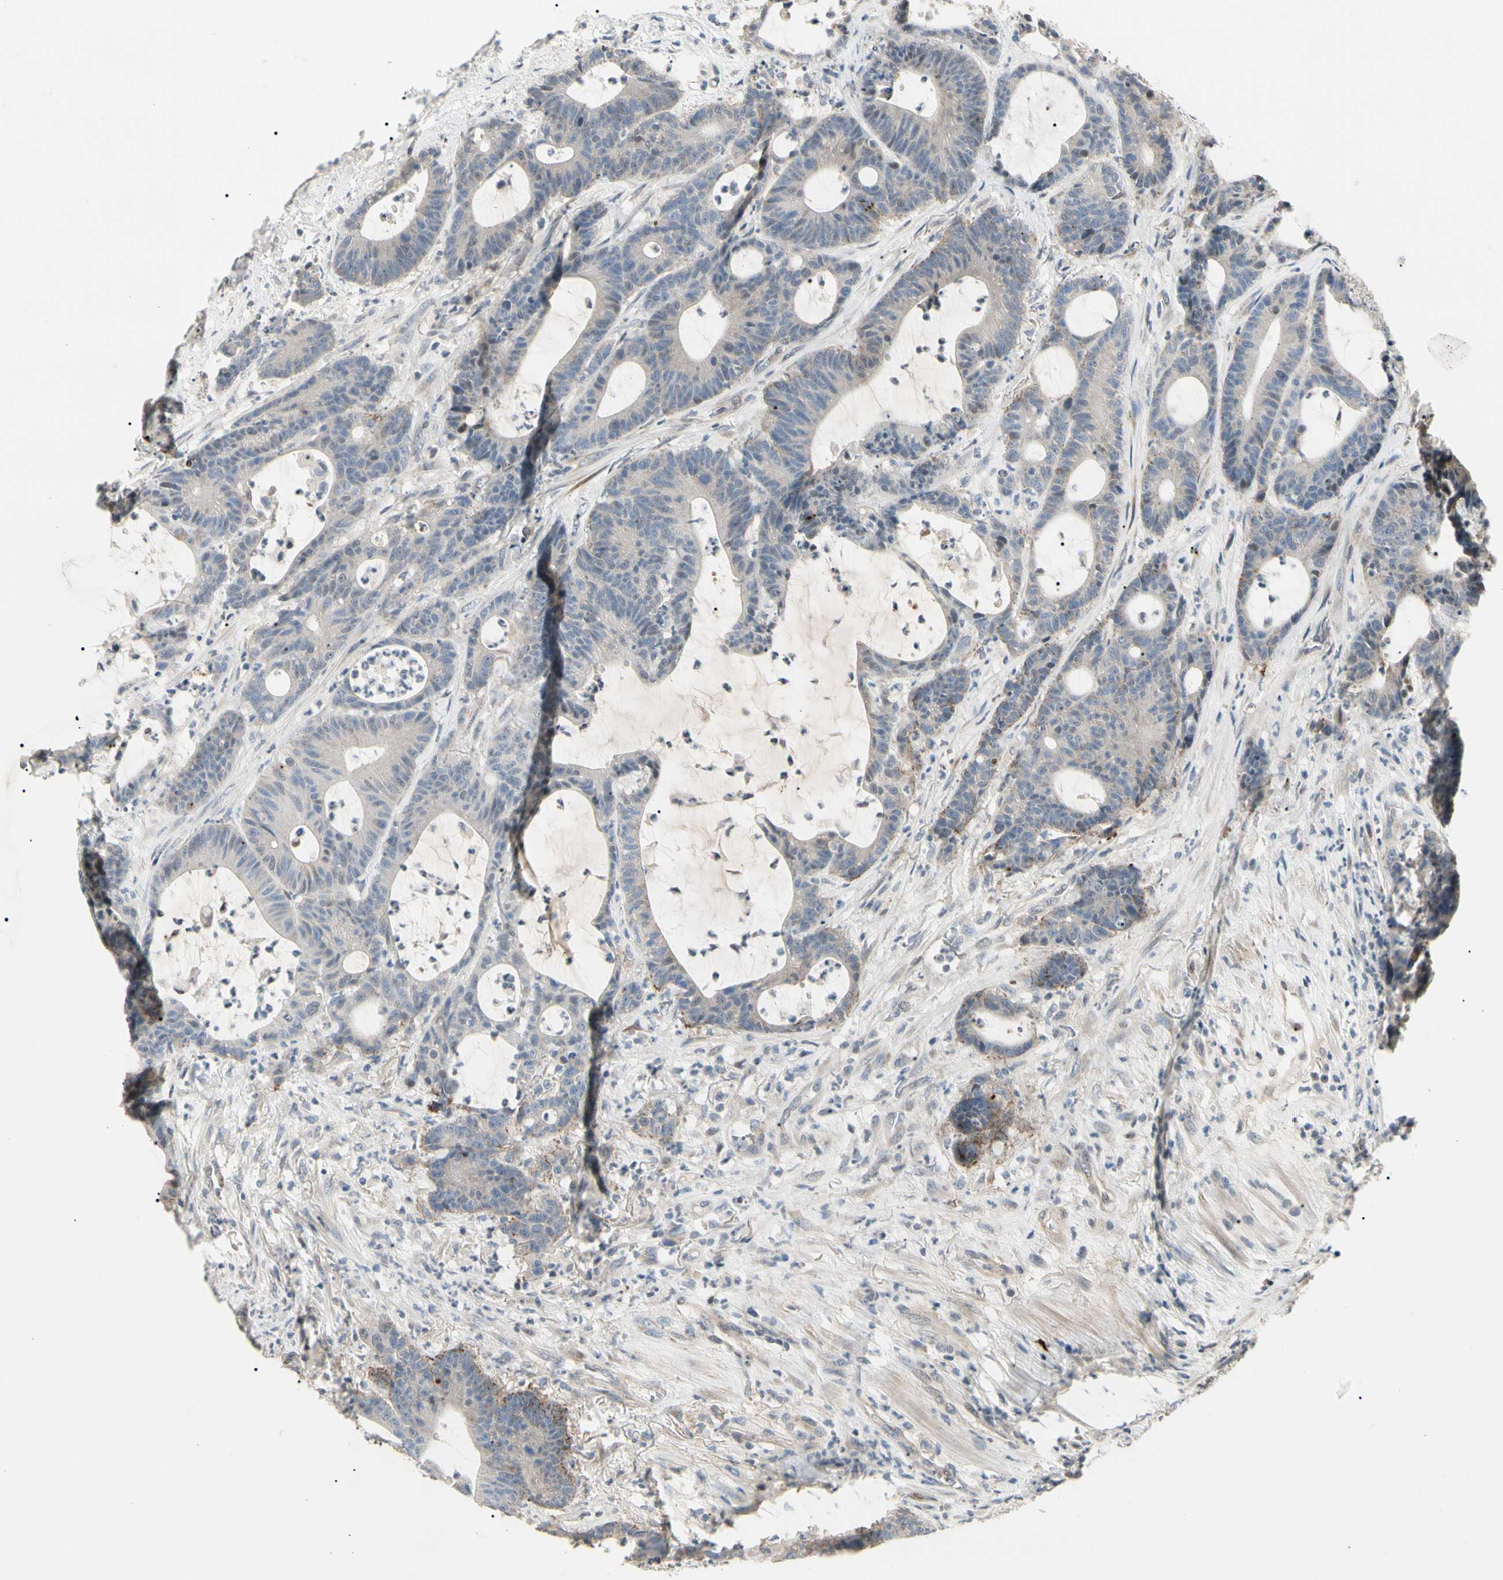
{"staining": {"intensity": "negative", "quantity": "none", "location": "none"}, "tissue": "colorectal cancer", "cell_type": "Tumor cells", "image_type": "cancer", "snomed": [{"axis": "morphology", "description": "Adenocarcinoma, NOS"}, {"axis": "topography", "description": "Colon"}], "caption": "The histopathology image displays no staining of tumor cells in colorectal cancer (adenocarcinoma).", "gene": "GREM1", "patient": {"sex": "female", "age": 84}}